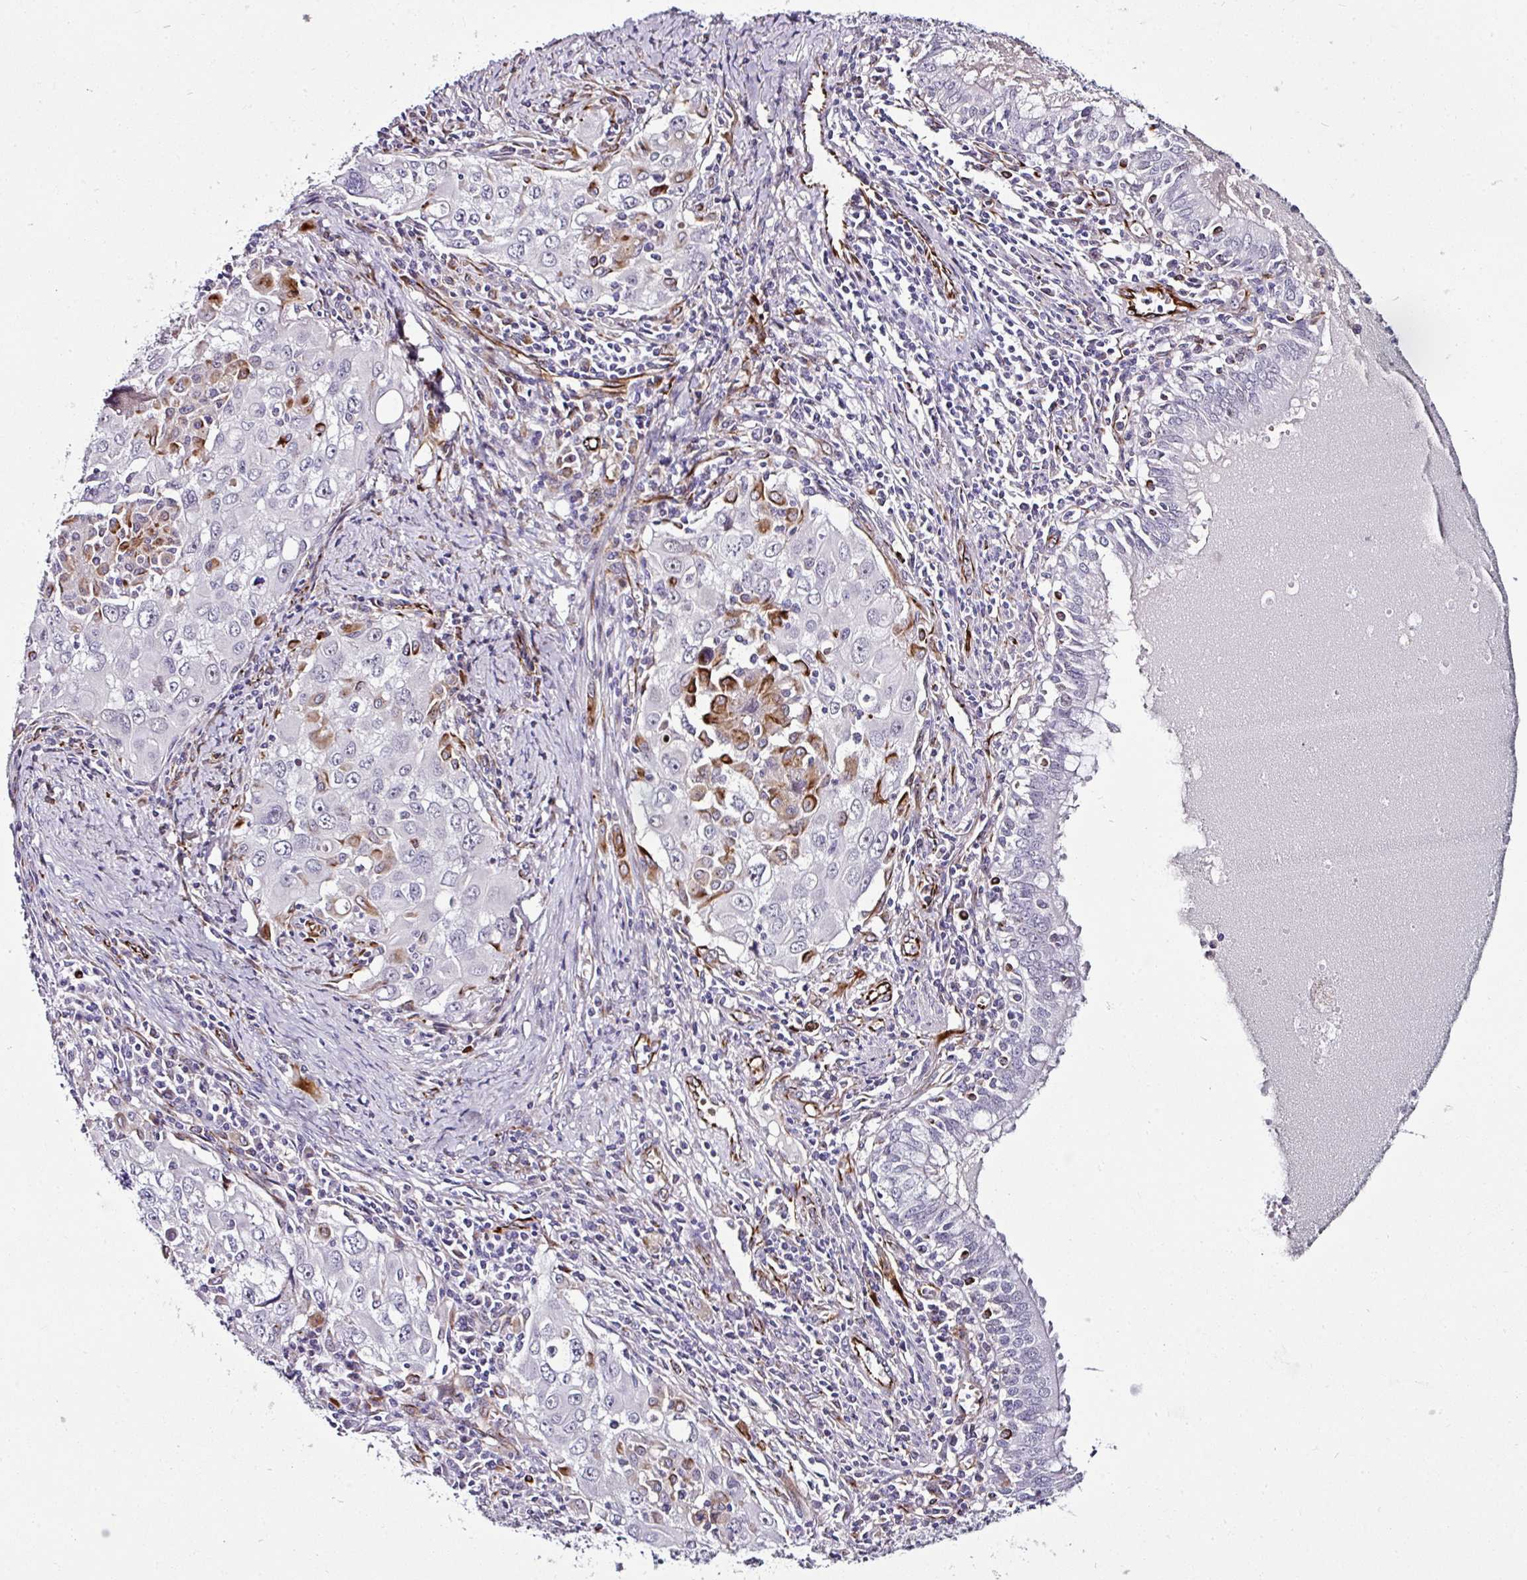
{"staining": {"intensity": "strong", "quantity": "<25%", "location": "cytoplasmic/membranous"}, "tissue": "lung cancer", "cell_type": "Tumor cells", "image_type": "cancer", "snomed": [{"axis": "morphology", "description": "Adenocarcinoma, NOS"}, {"axis": "morphology", "description": "Adenocarcinoma, metastatic, NOS"}, {"axis": "topography", "description": "Lymph node"}, {"axis": "topography", "description": "Lung"}], "caption": "The immunohistochemical stain labels strong cytoplasmic/membranous expression in tumor cells of lung cancer (adenocarcinoma) tissue.", "gene": "TMPRSS9", "patient": {"sex": "female", "age": 42}}